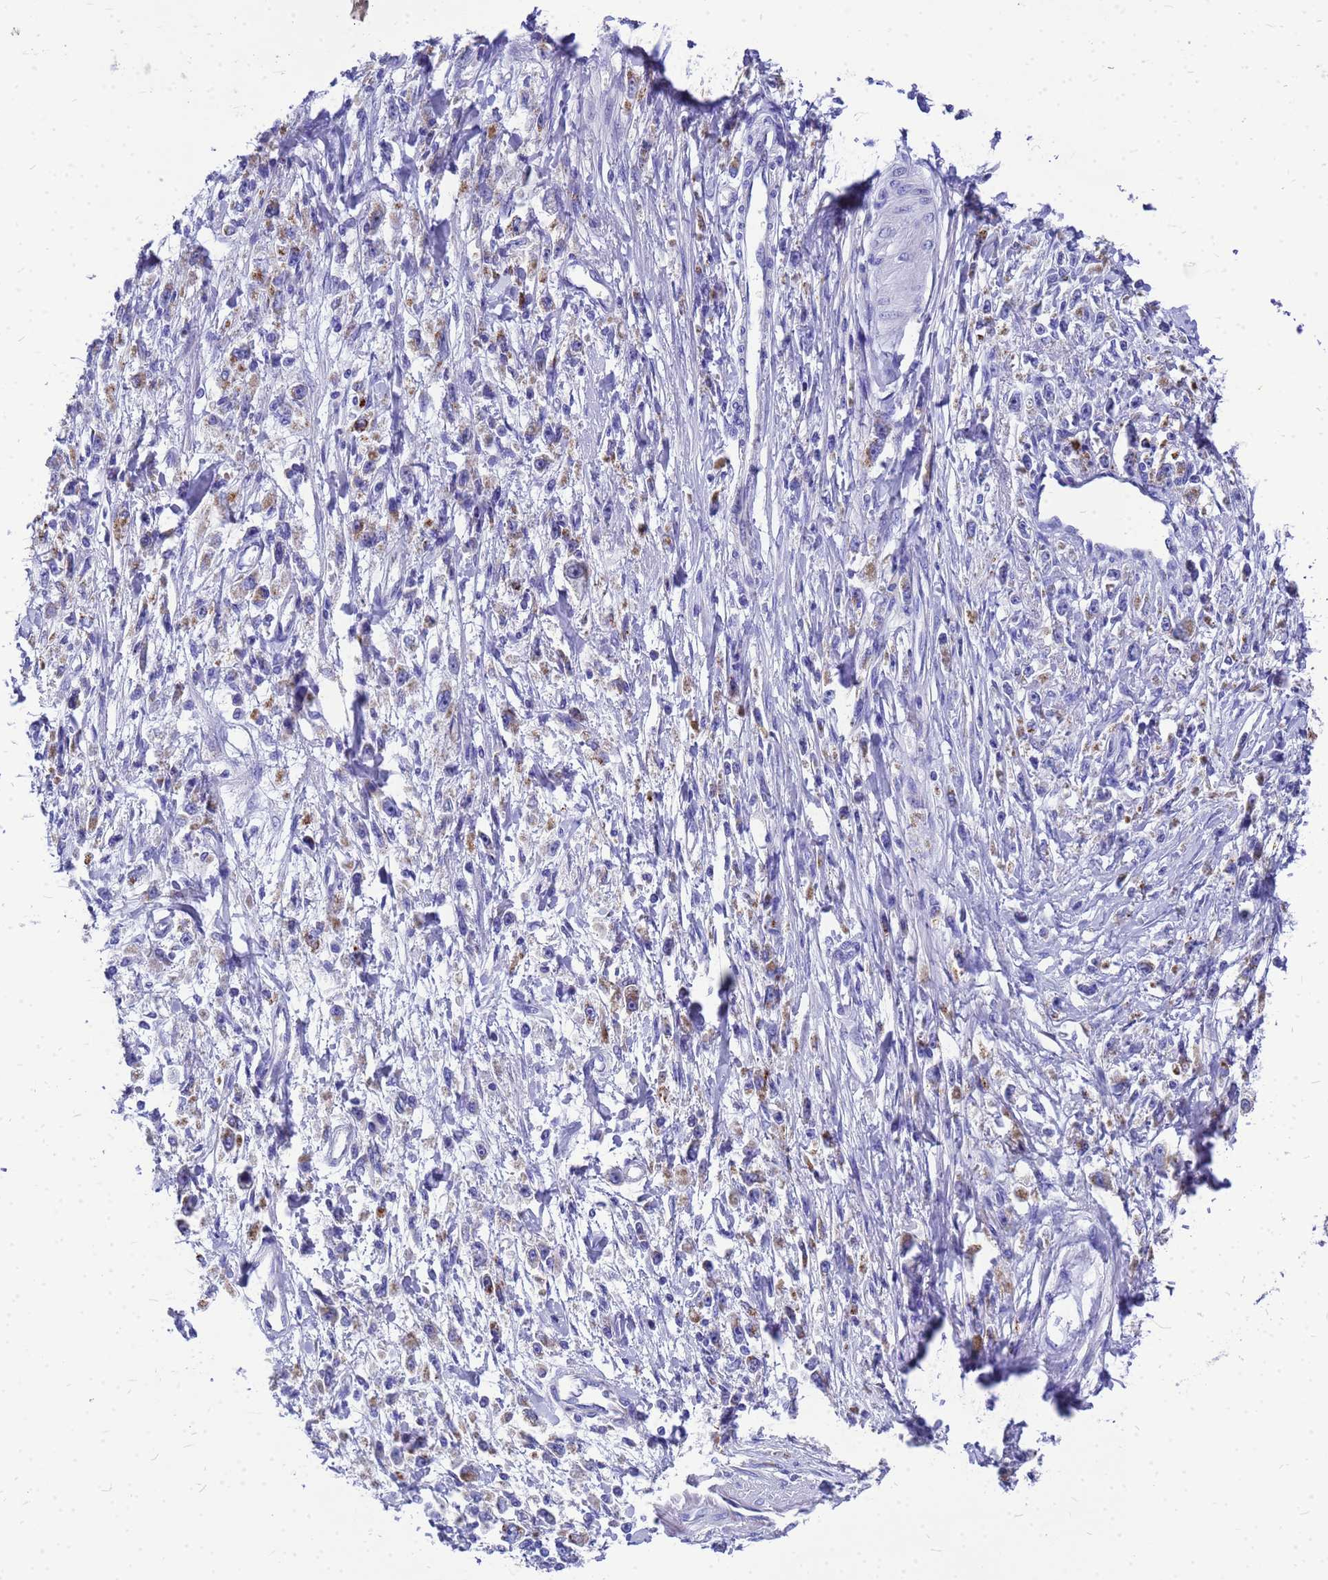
{"staining": {"intensity": "moderate", "quantity": "<25%", "location": "cytoplasmic/membranous"}, "tissue": "stomach cancer", "cell_type": "Tumor cells", "image_type": "cancer", "snomed": [{"axis": "morphology", "description": "Adenocarcinoma, NOS"}, {"axis": "topography", "description": "Stomach"}], "caption": "DAB (3,3'-diaminobenzidine) immunohistochemical staining of human adenocarcinoma (stomach) demonstrates moderate cytoplasmic/membranous protein expression in approximately <25% of tumor cells.", "gene": "OR52E2", "patient": {"sex": "female", "age": 59}}